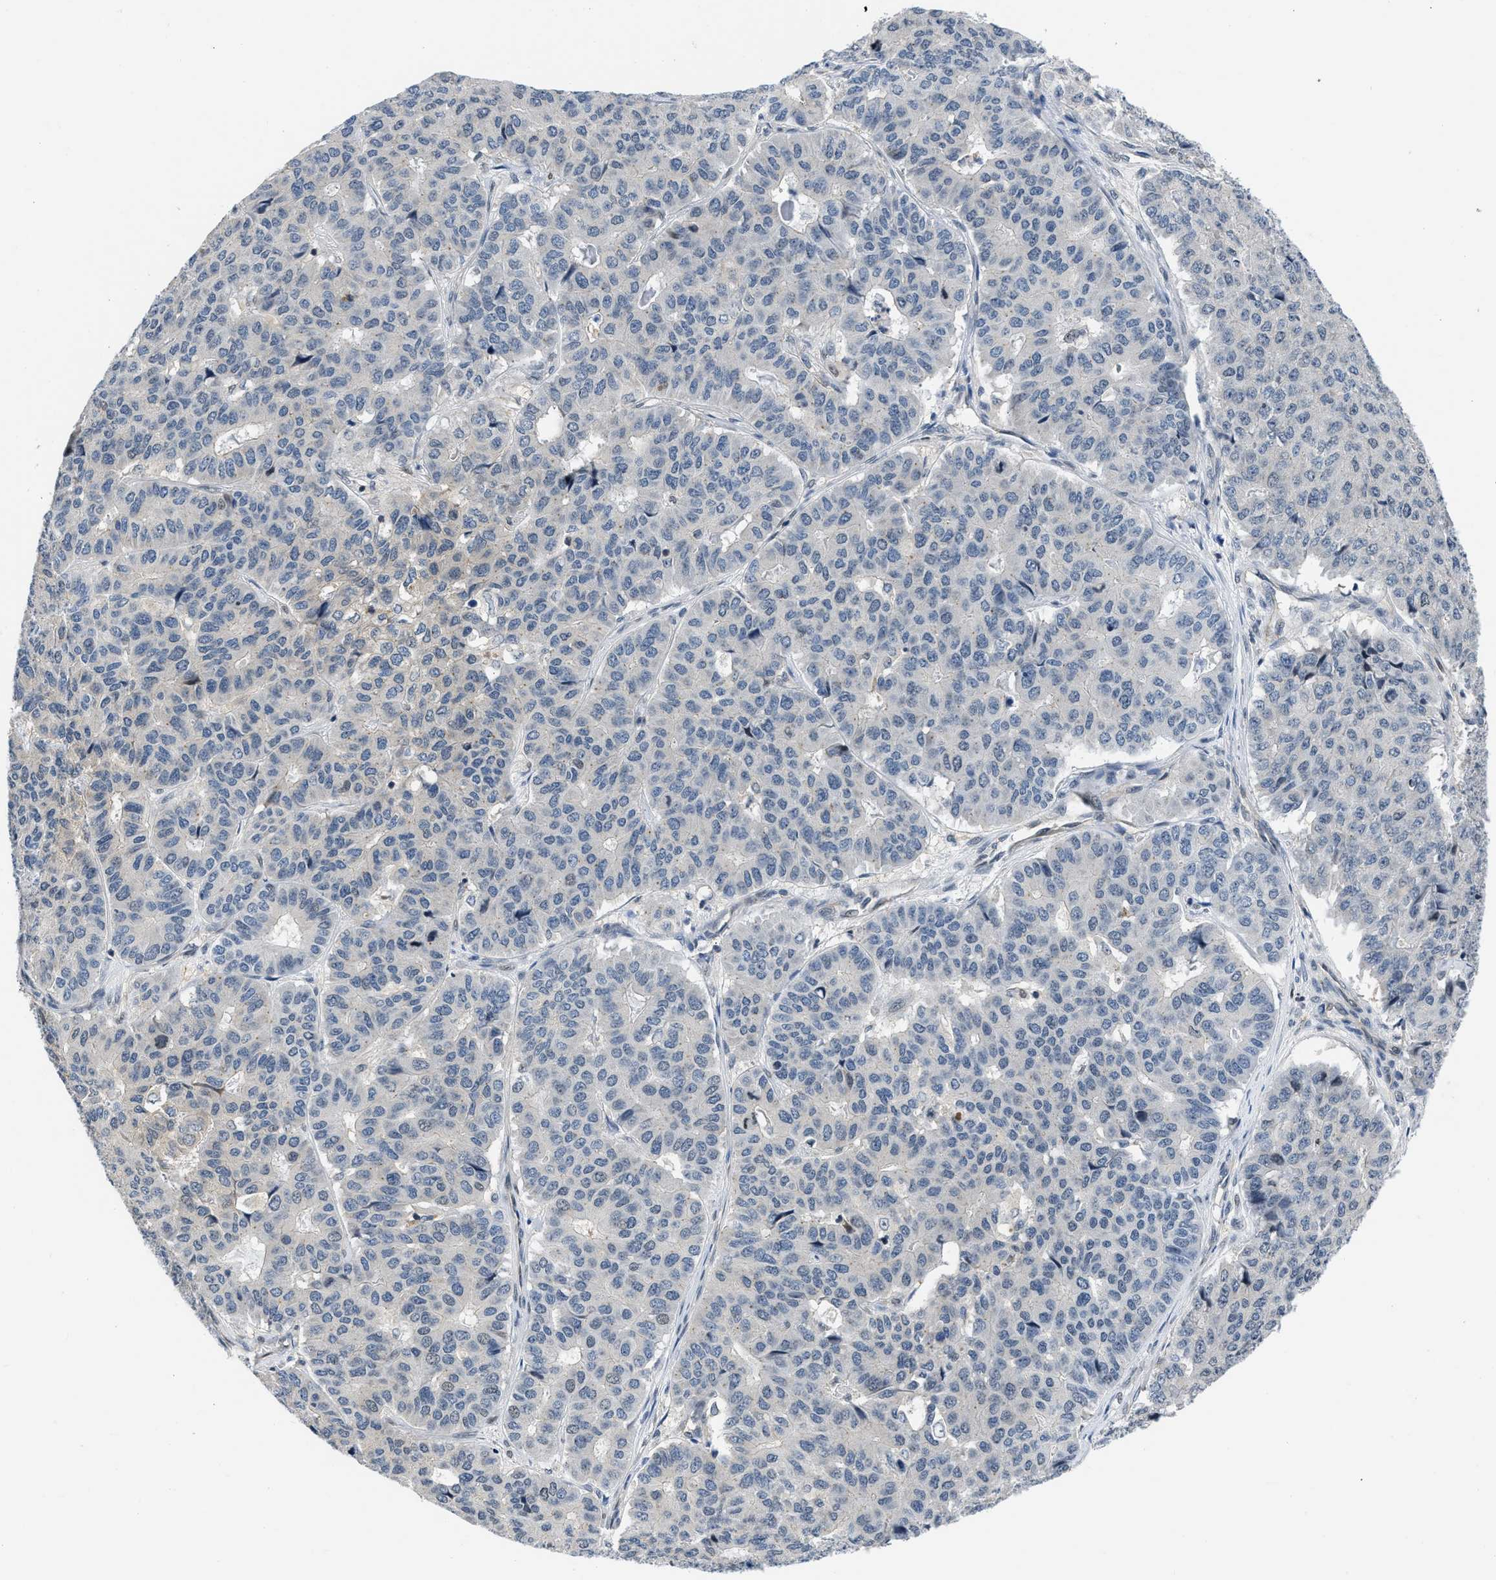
{"staining": {"intensity": "negative", "quantity": "none", "location": "none"}, "tissue": "pancreatic cancer", "cell_type": "Tumor cells", "image_type": "cancer", "snomed": [{"axis": "morphology", "description": "Adenocarcinoma, NOS"}, {"axis": "topography", "description": "Pancreas"}], "caption": "Tumor cells are negative for brown protein staining in pancreatic adenocarcinoma.", "gene": "OLIG3", "patient": {"sex": "male", "age": 50}}